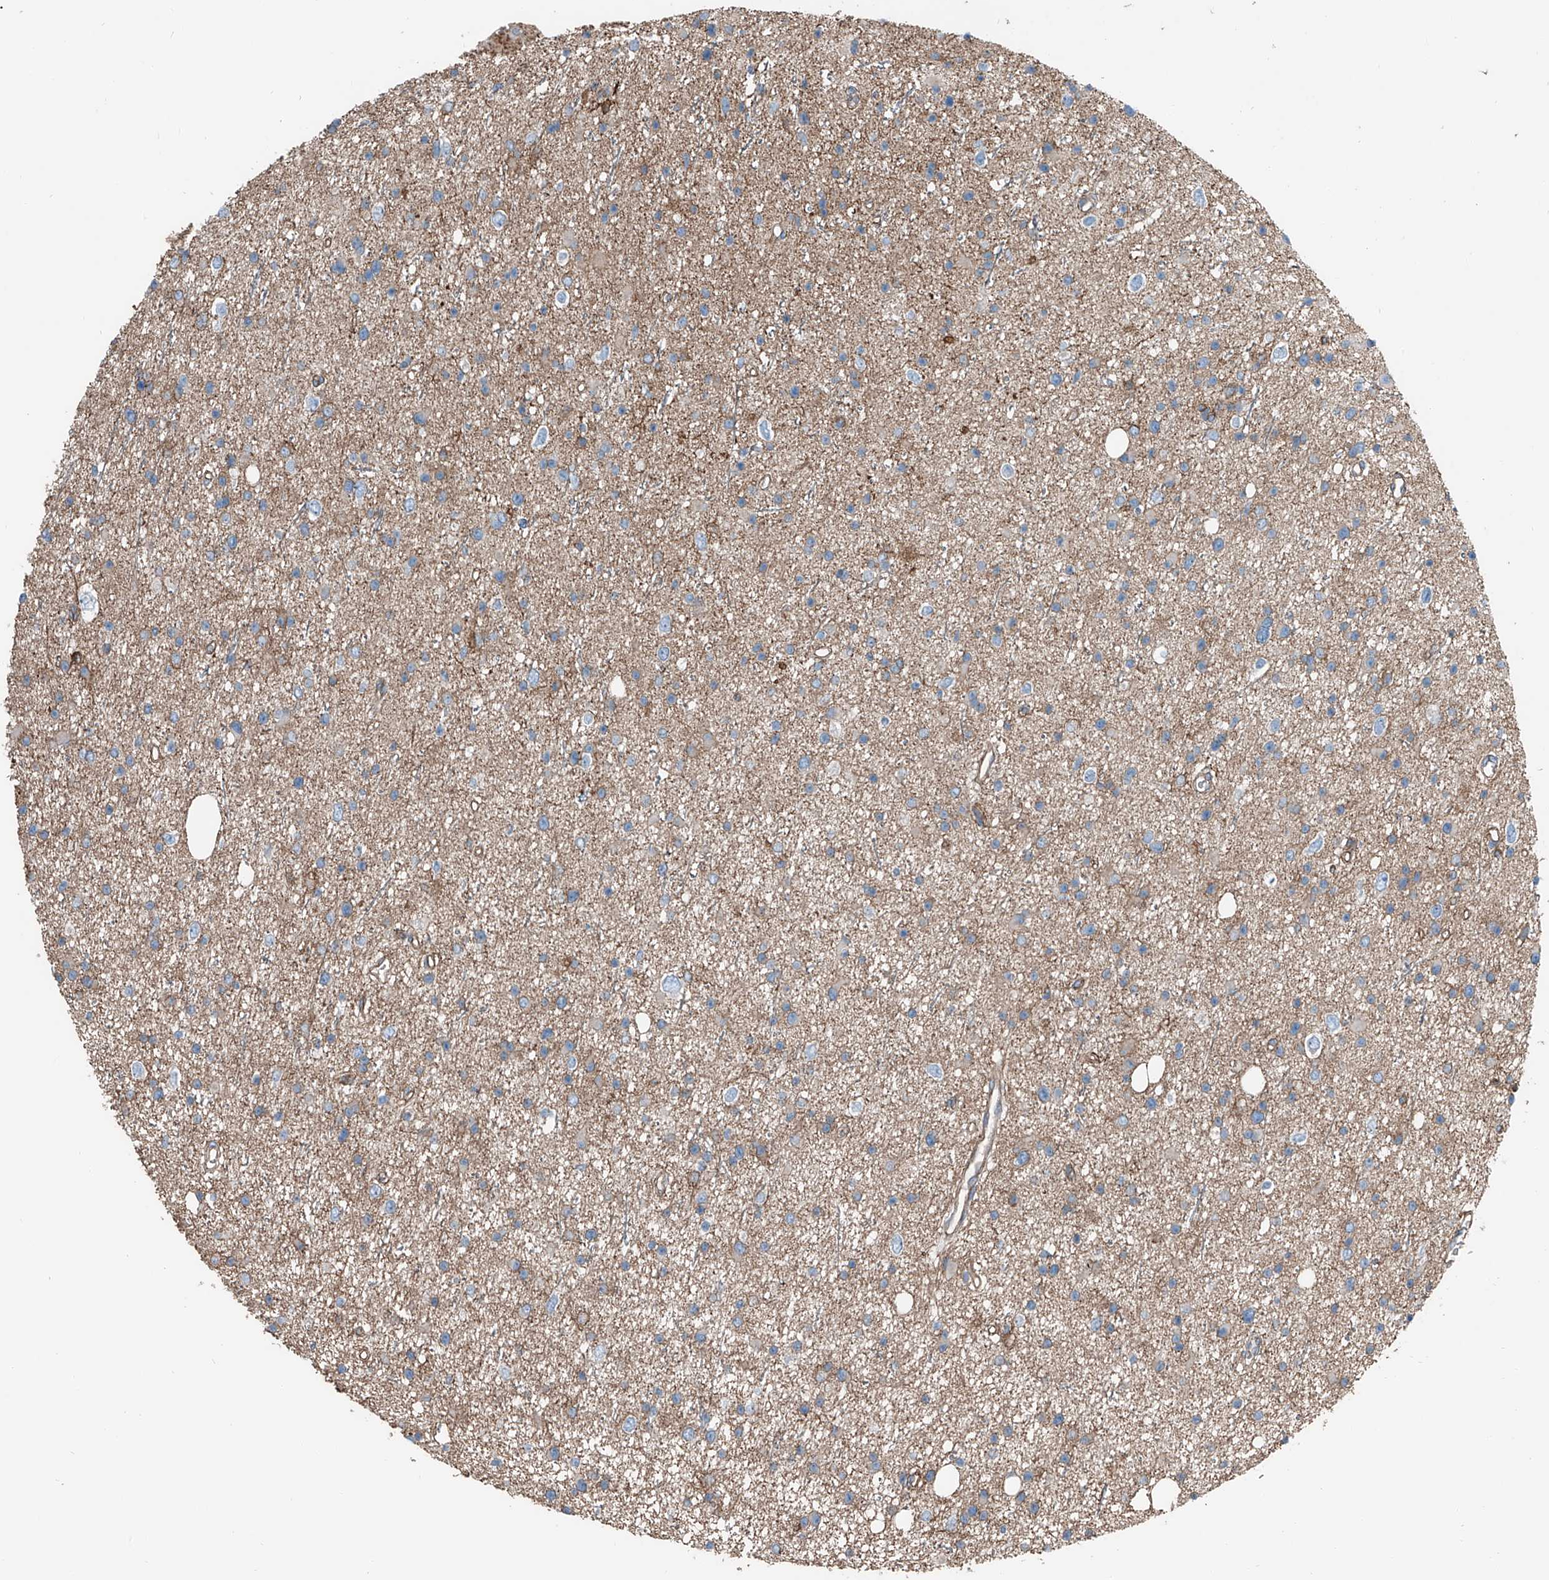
{"staining": {"intensity": "weak", "quantity": ">75%", "location": "cytoplasmic/membranous"}, "tissue": "glioma", "cell_type": "Tumor cells", "image_type": "cancer", "snomed": [{"axis": "morphology", "description": "Glioma, malignant, Low grade"}, {"axis": "topography", "description": "Cerebral cortex"}], "caption": "Glioma stained with DAB (3,3'-diaminobenzidine) IHC demonstrates low levels of weak cytoplasmic/membranous staining in approximately >75% of tumor cells. (DAB = brown stain, brightfield microscopy at high magnification).", "gene": "THEMIS2", "patient": {"sex": "female", "age": 39}}